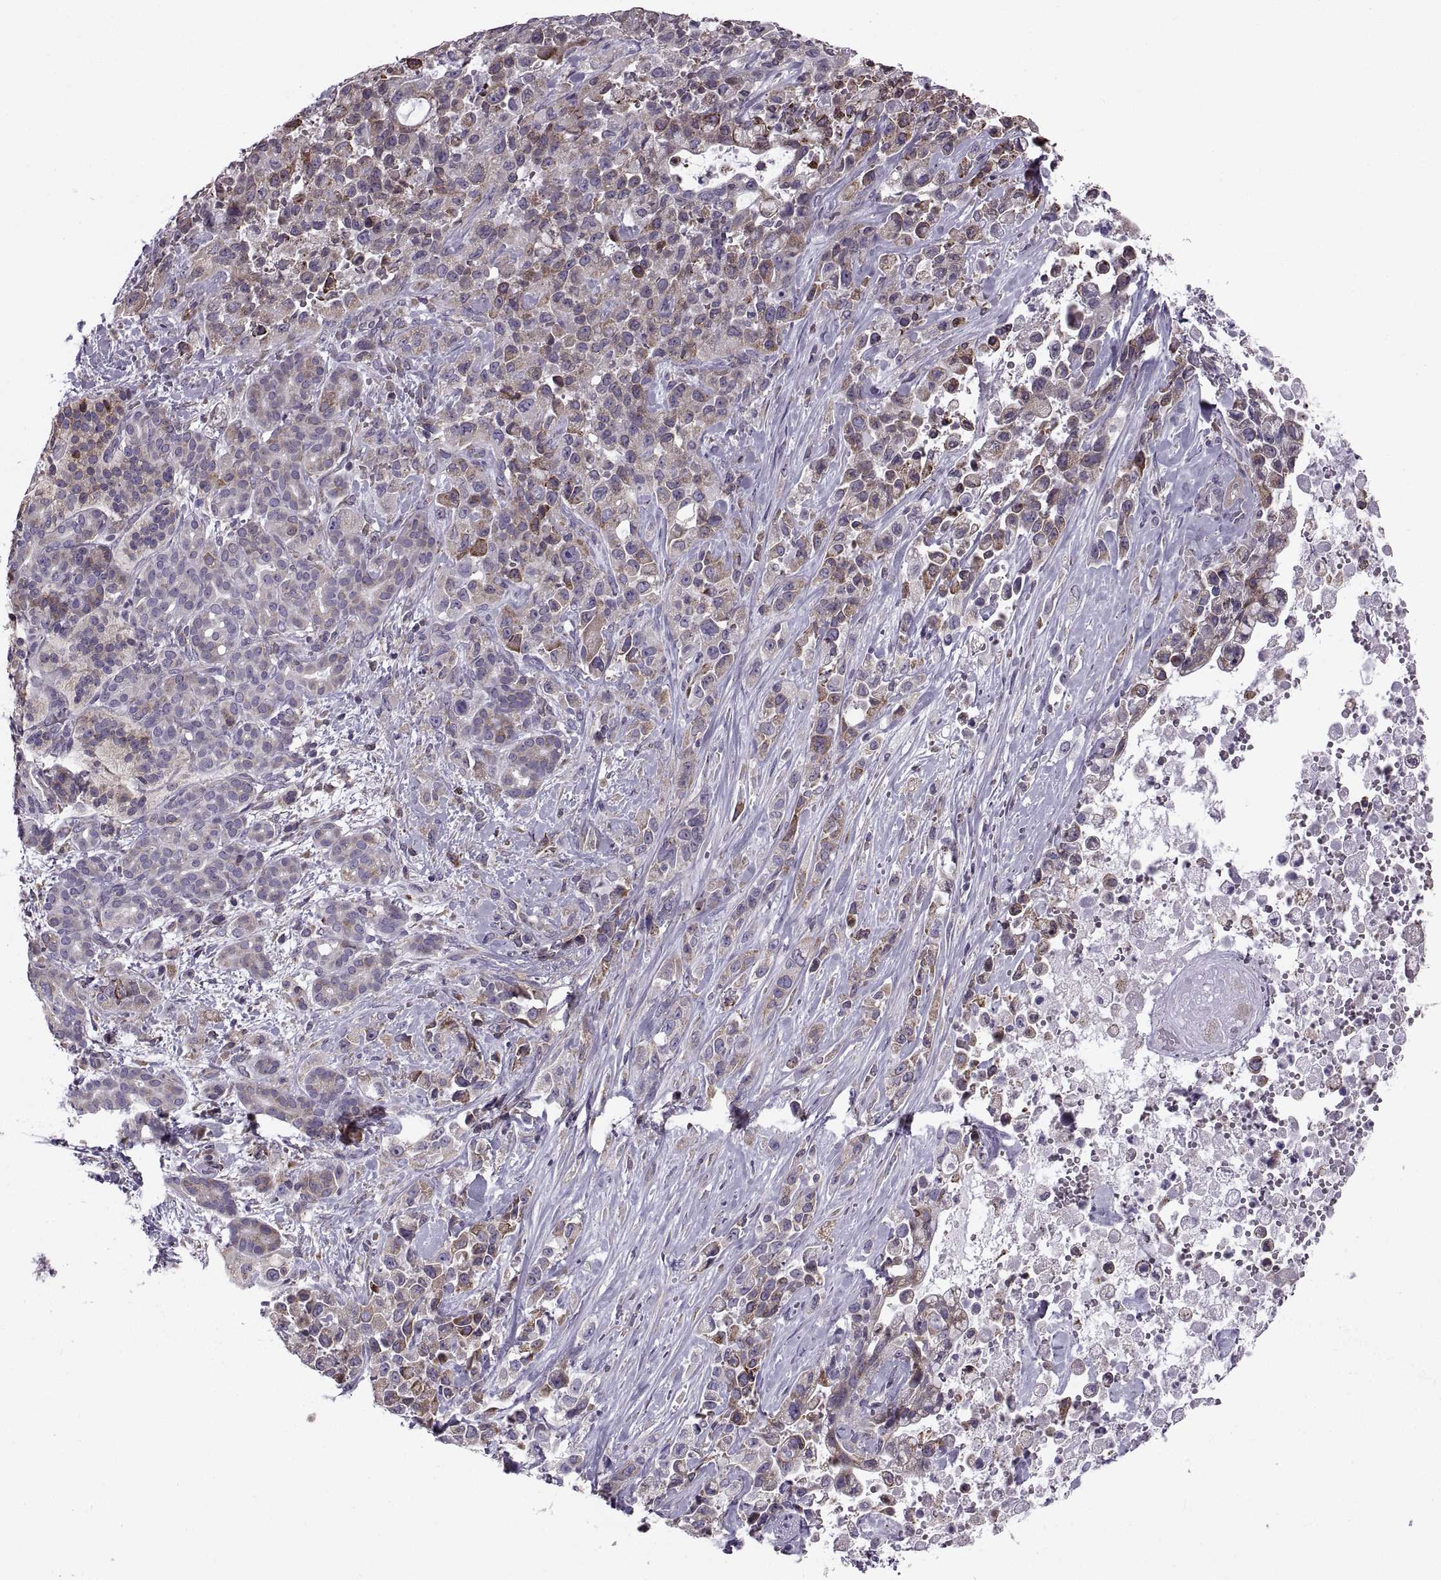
{"staining": {"intensity": "moderate", "quantity": "25%-75%", "location": "cytoplasmic/membranous"}, "tissue": "pancreatic cancer", "cell_type": "Tumor cells", "image_type": "cancer", "snomed": [{"axis": "morphology", "description": "Adenocarcinoma, NOS"}, {"axis": "topography", "description": "Pancreas"}], "caption": "Protein expression analysis of pancreatic cancer (adenocarcinoma) shows moderate cytoplasmic/membranous staining in approximately 25%-75% of tumor cells. The protein is stained brown, and the nuclei are stained in blue (DAB (3,3'-diaminobenzidine) IHC with brightfield microscopy, high magnification).", "gene": "LETM2", "patient": {"sex": "male", "age": 44}}